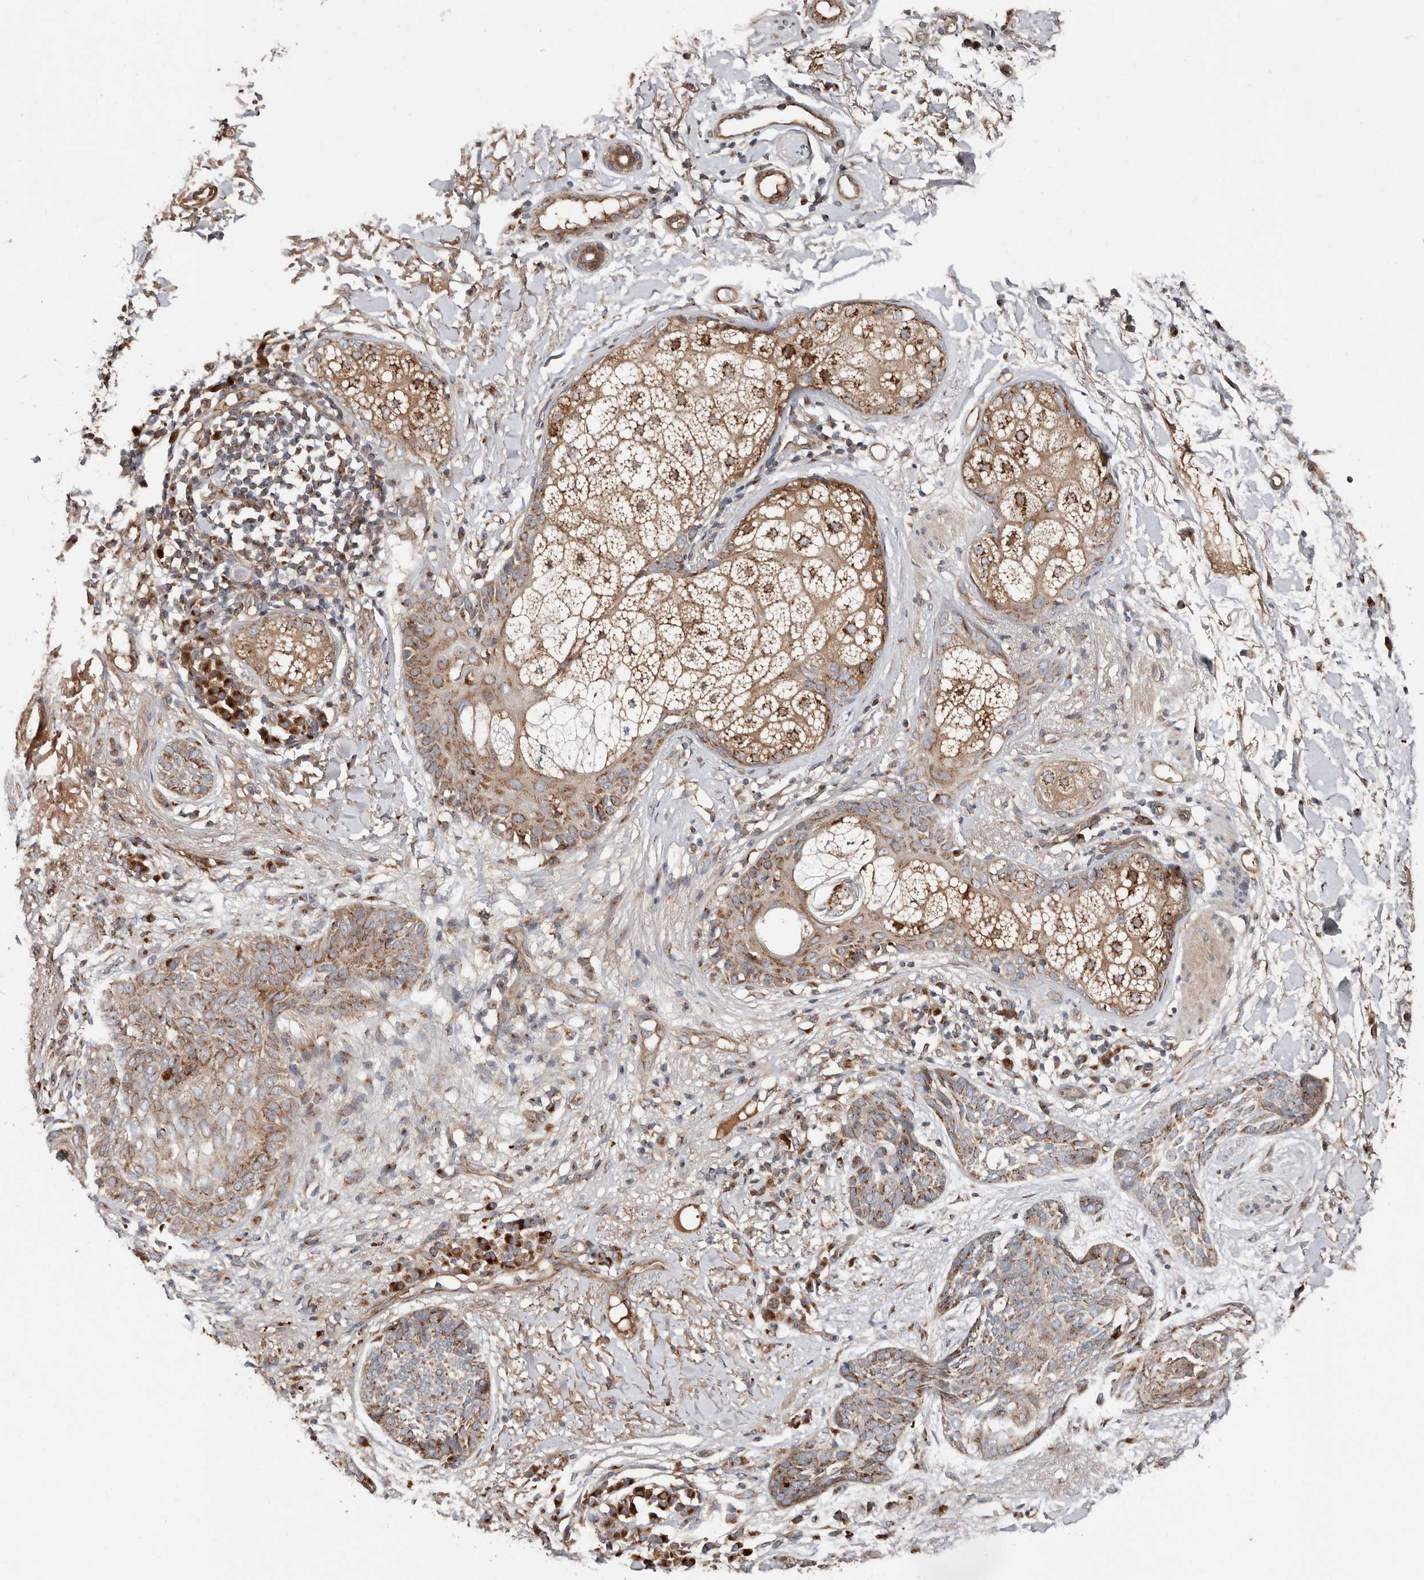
{"staining": {"intensity": "moderate", "quantity": ">75%", "location": "cytoplasmic/membranous"}, "tissue": "skin cancer", "cell_type": "Tumor cells", "image_type": "cancer", "snomed": [{"axis": "morphology", "description": "Basal cell carcinoma"}, {"axis": "topography", "description": "Skin"}], "caption": "Protein expression analysis of skin basal cell carcinoma displays moderate cytoplasmic/membranous staining in approximately >75% of tumor cells. (Stains: DAB in brown, nuclei in blue, Microscopy: brightfield microscopy at high magnification).", "gene": "COG1", "patient": {"sex": "male", "age": 85}}